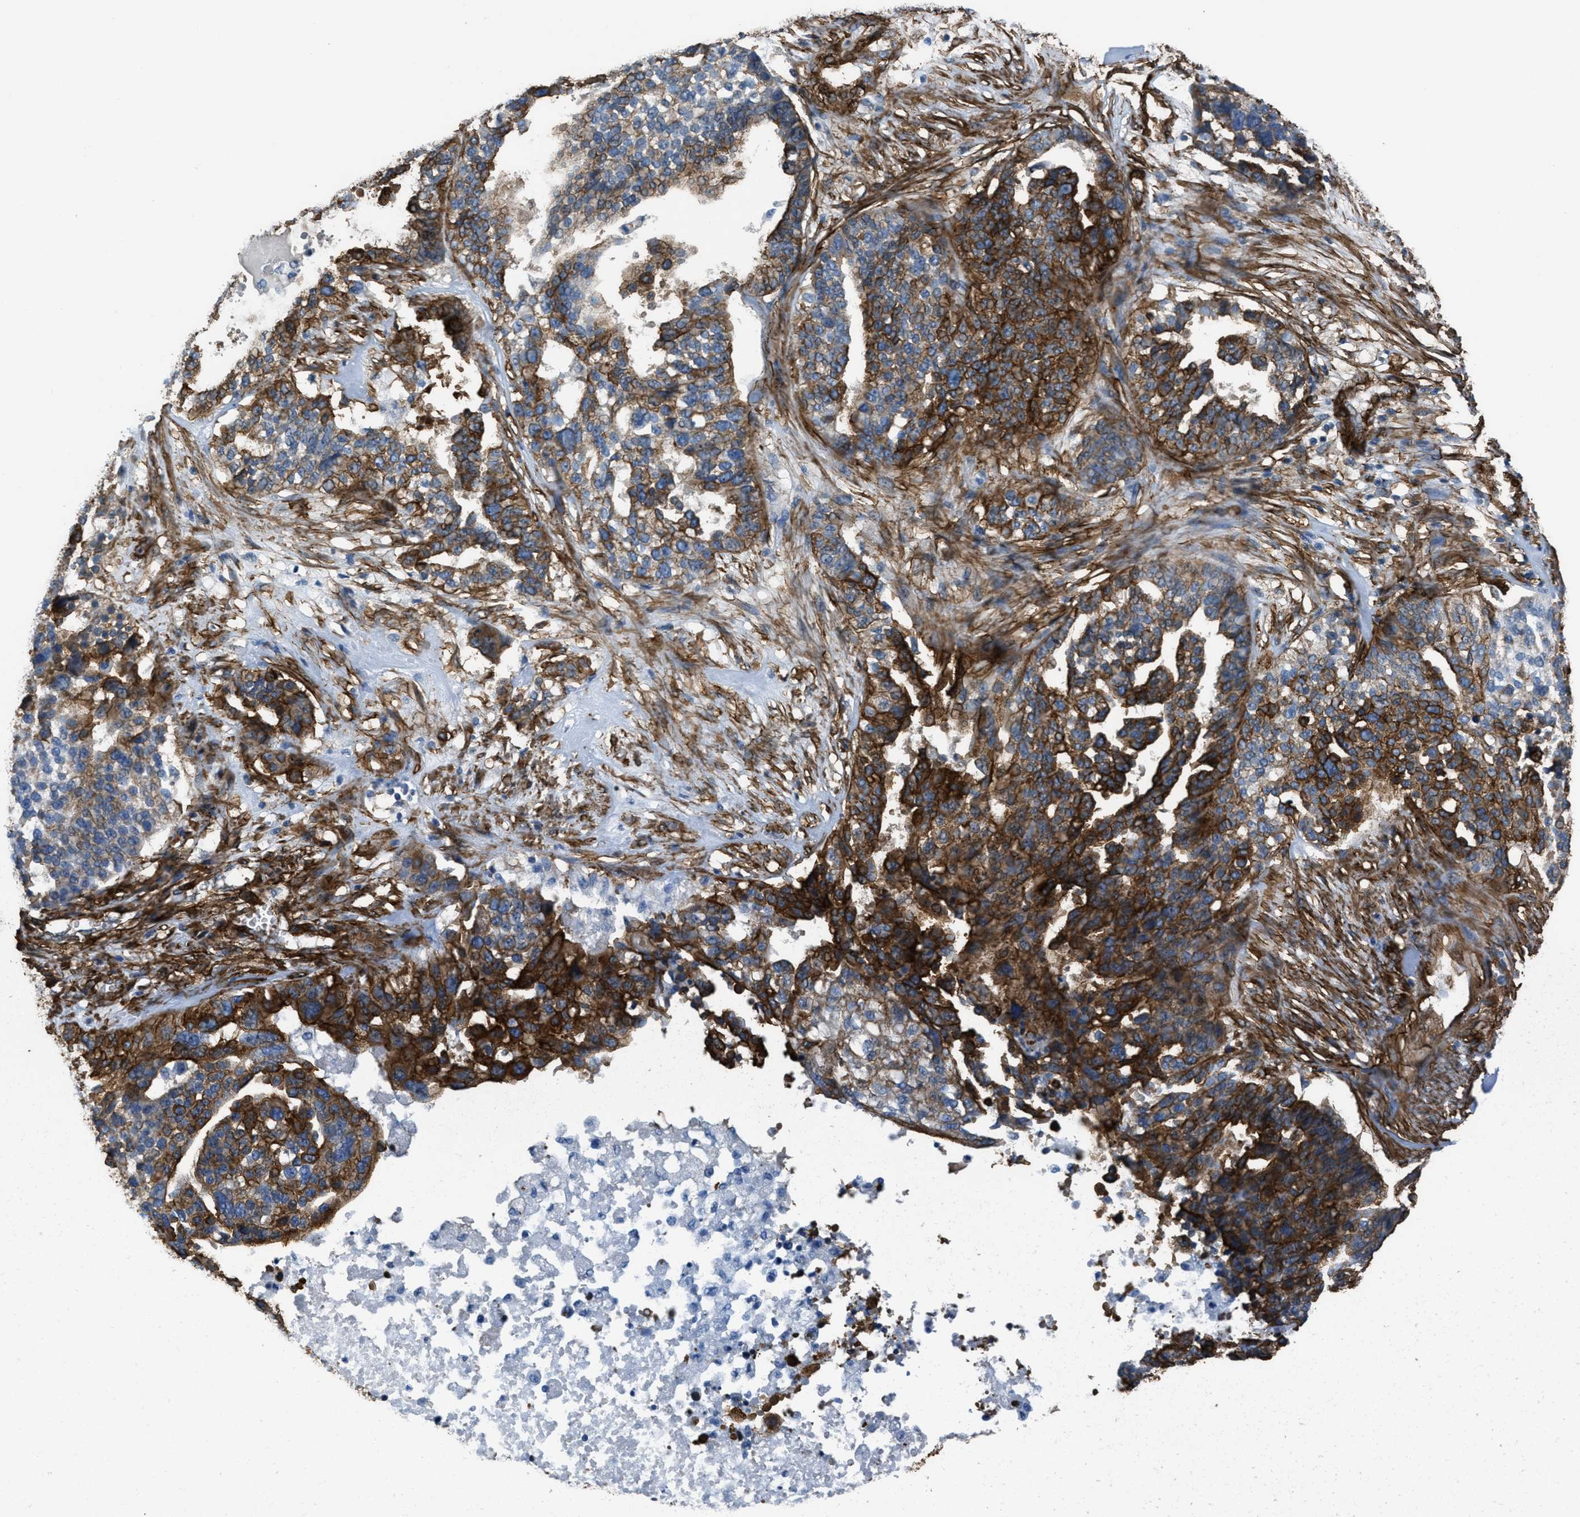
{"staining": {"intensity": "strong", "quantity": ">75%", "location": "cytoplasmic/membranous"}, "tissue": "ovarian cancer", "cell_type": "Tumor cells", "image_type": "cancer", "snomed": [{"axis": "morphology", "description": "Cystadenocarcinoma, serous, NOS"}, {"axis": "topography", "description": "Ovary"}], "caption": "Immunohistochemical staining of ovarian serous cystadenocarcinoma exhibits strong cytoplasmic/membranous protein staining in about >75% of tumor cells.", "gene": "CALD1", "patient": {"sex": "female", "age": 59}}